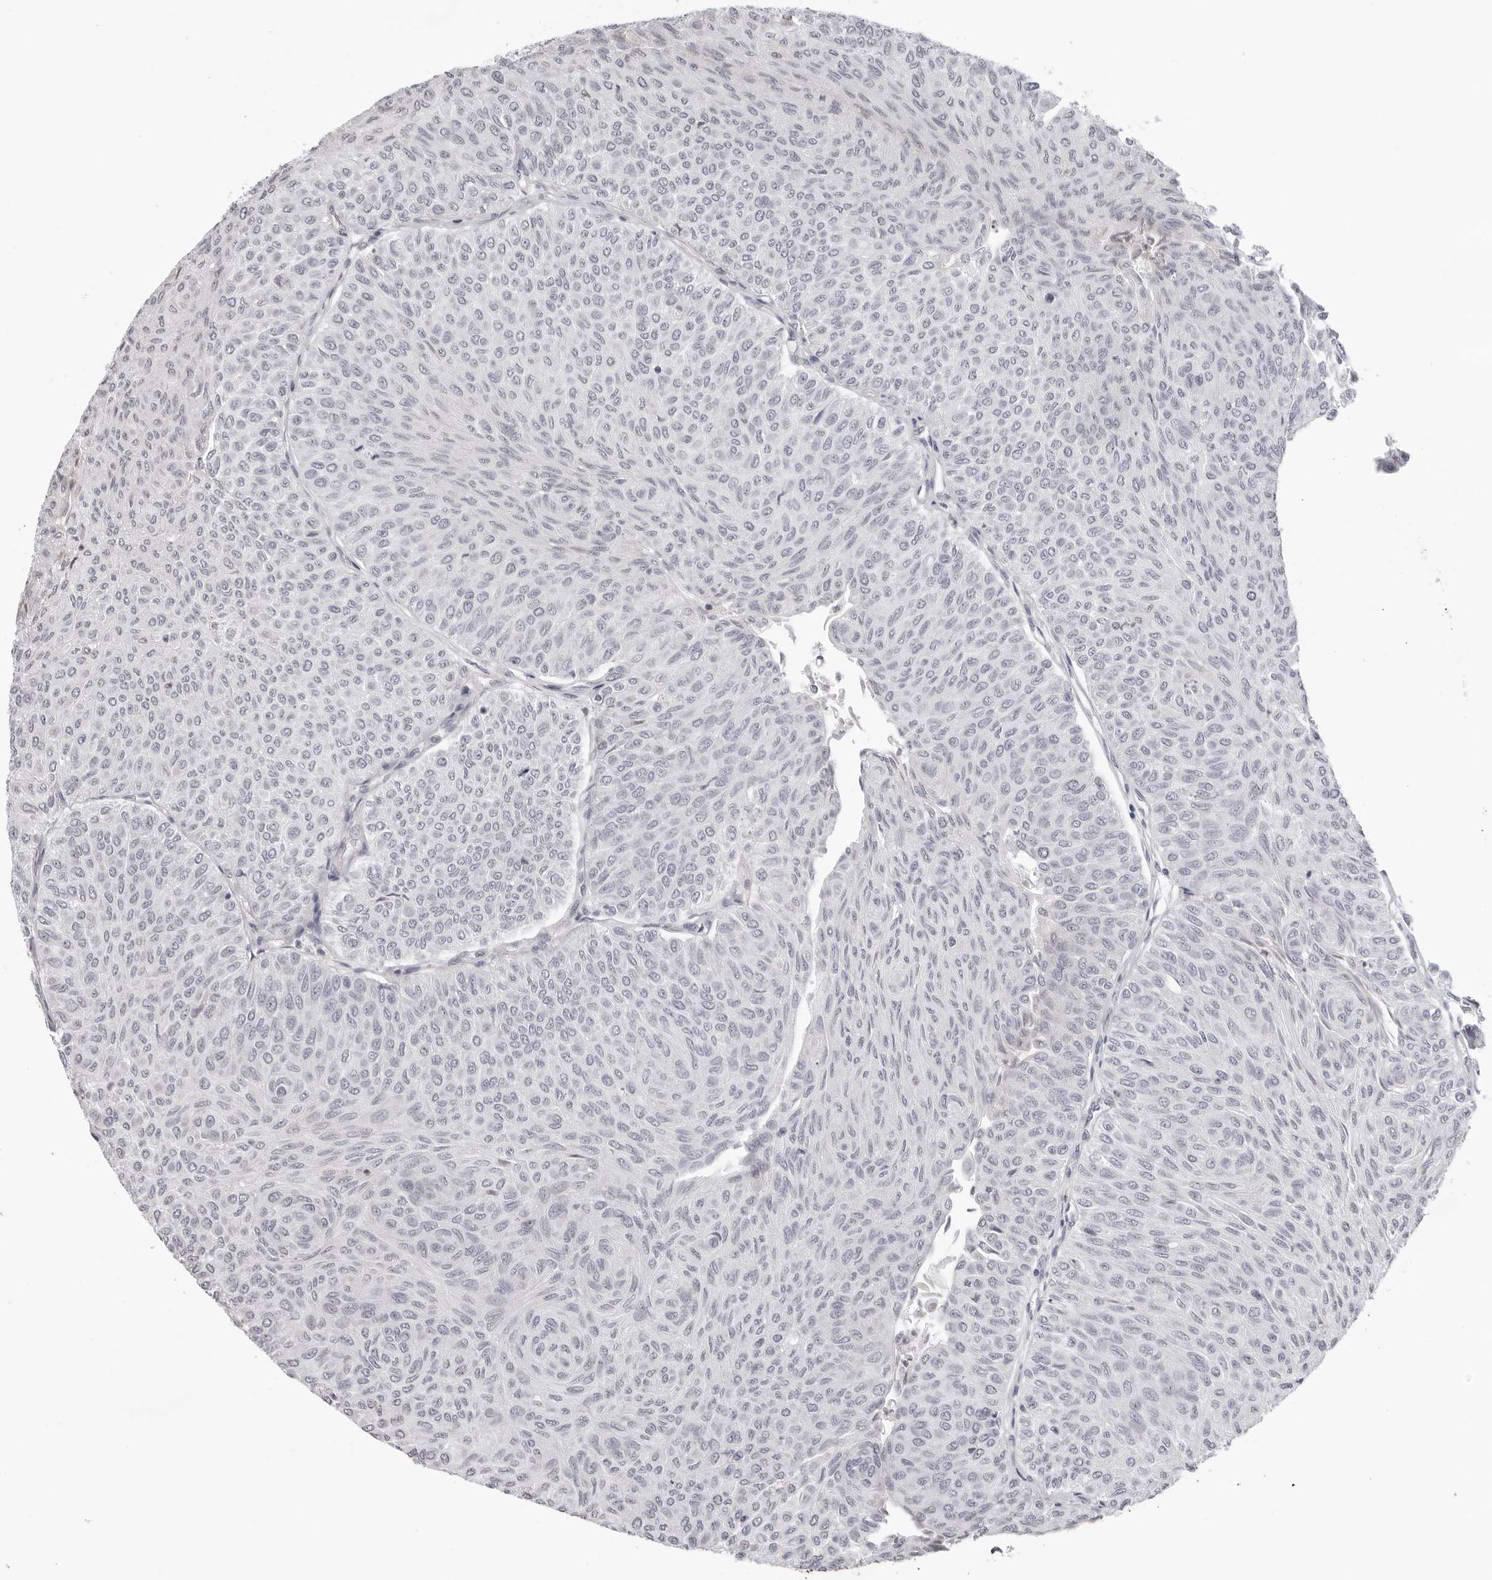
{"staining": {"intensity": "negative", "quantity": "none", "location": "none"}, "tissue": "urothelial cancer", "cell_type": "Tumor cells", "image_type": "cancer", "snomed": [{"axis": "morphology", "description": "Urothelial carcinoma, Low grade"}, {"axis": "topography", "description": "Urinary bladder"}], "caption": "Immunohistochemistry (IHC) of human urothelial carcinoma (low-grade) displays no expression in tumor cells.", "gene": "STRADB", "patient": {"sex": "male", "age": 78}}